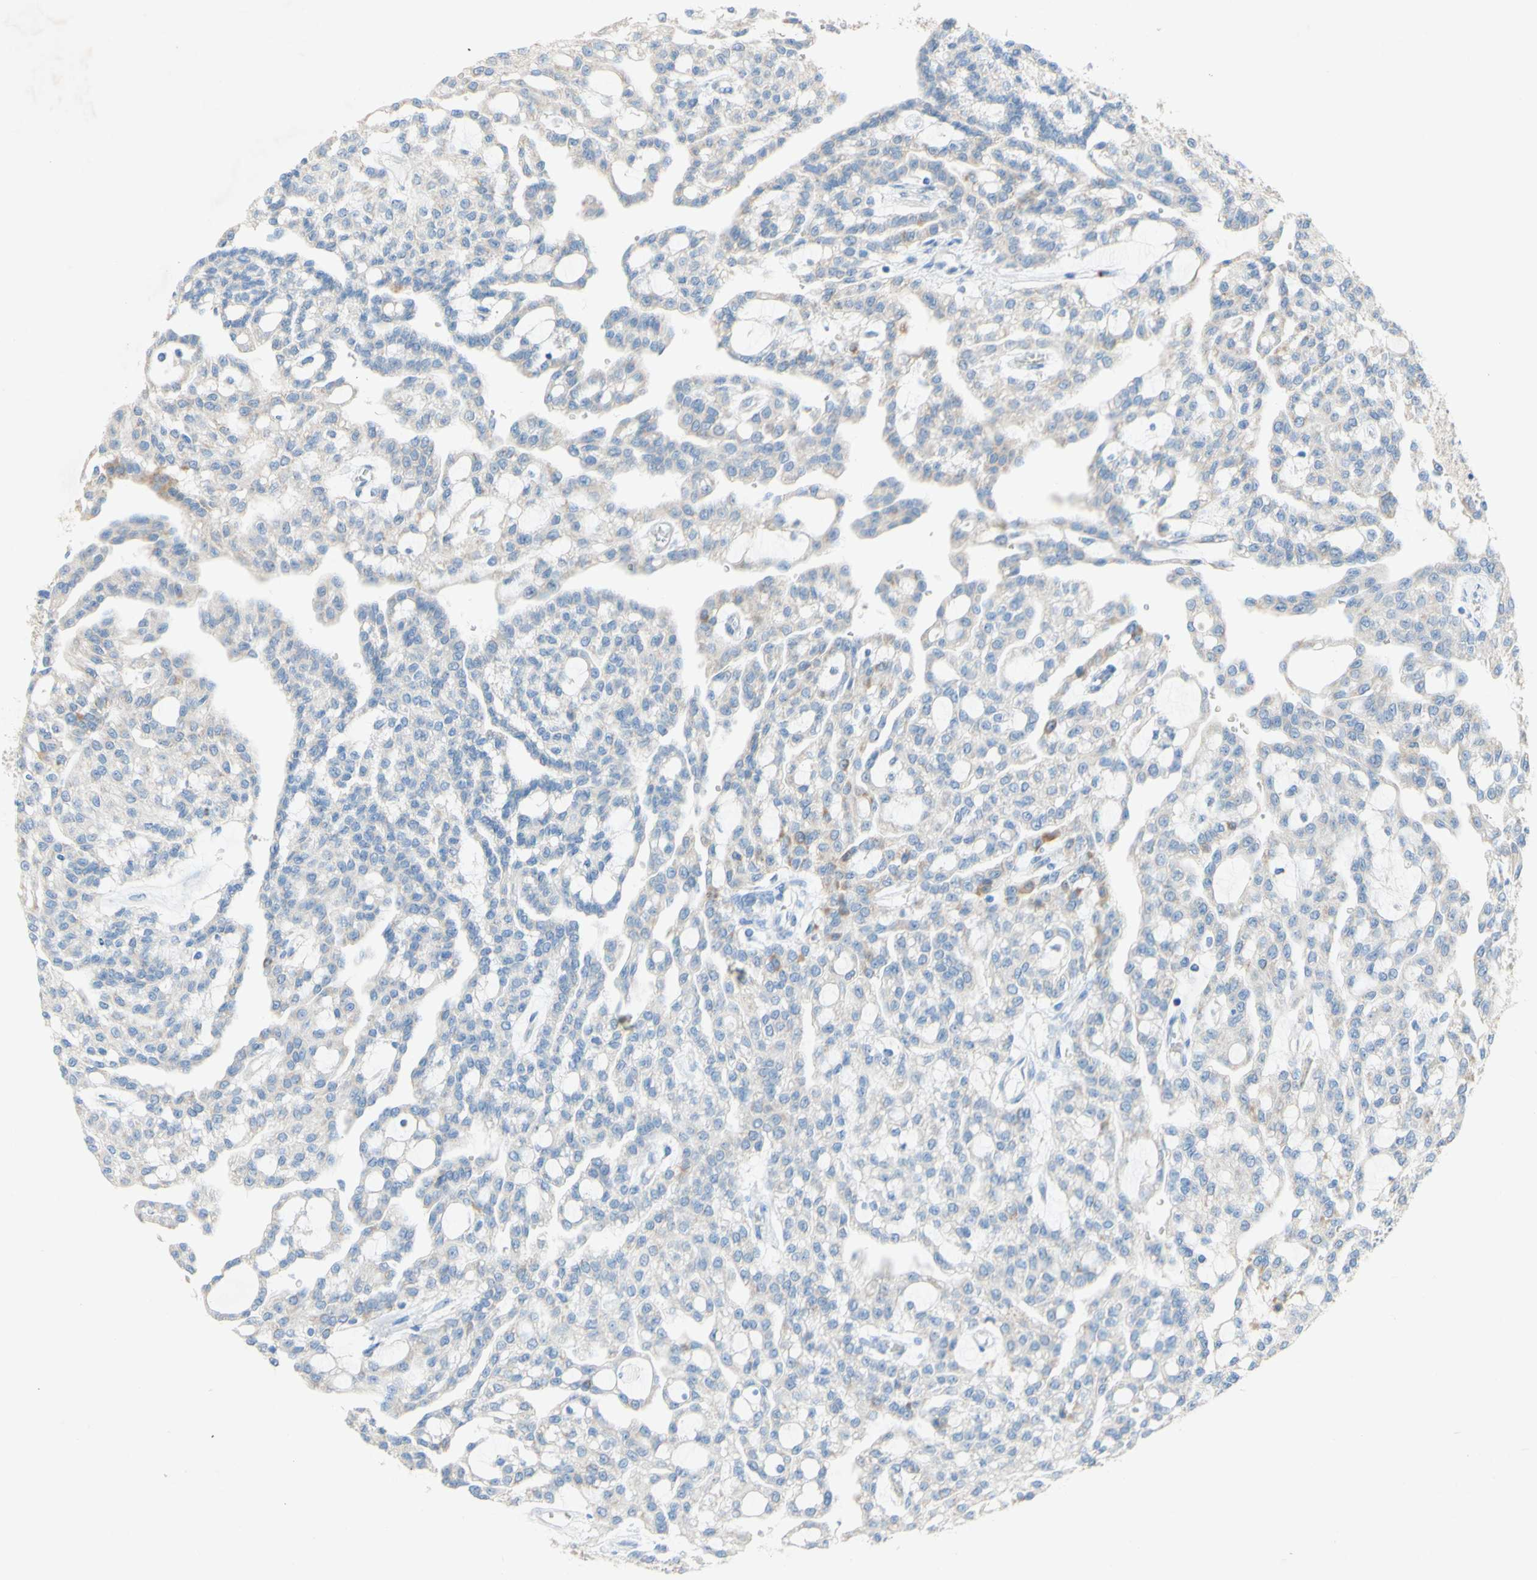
{"staining": {"intensity": "negative", "quantity": "none", "location": "none"}, "tissue": "renal cancer", "cell_type": "Tumor cells", "image_type": "cancer", "snomed": [{"axis": "morphology", "description": "Adenocarcinoma, NOS"}, {"axis": "topography", "description": "Kidney"}], "caption": "IHC of renal cancer (adenocarcinoma) demonstrates no positivity in tumor cells.", "gene": "ACADL", "patient": {"sex": "male", "age": 63}}